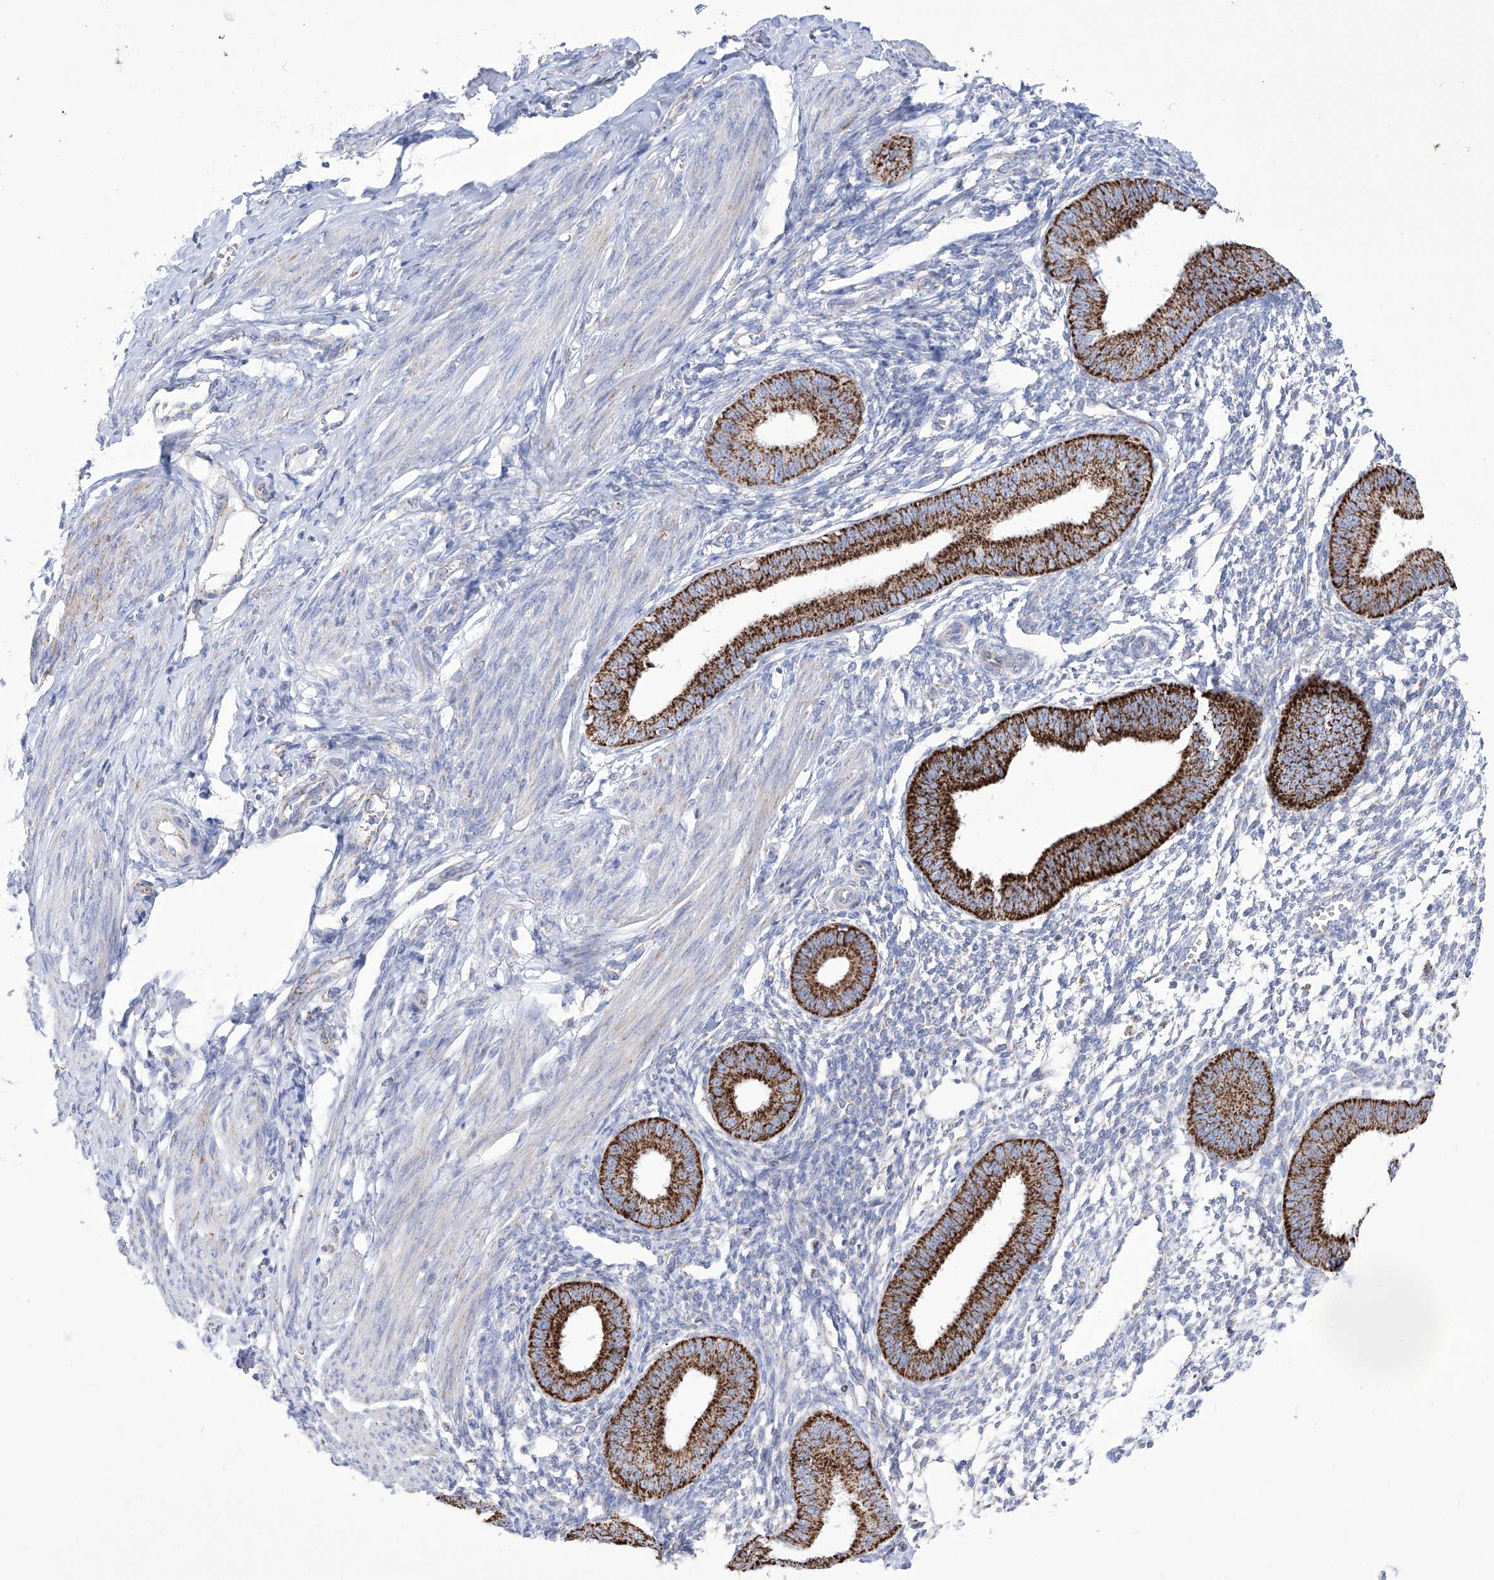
{"staining": {"intensity": "negative", "quantity": "none", "location": "none"}, "tissue": "endometrium", "cell_type": "Cells in endometrial stroma", "image_type": "normal", "snomed": [{"axis": "morphology", "description": "Normal tissue, NOS"}, {"axis": "topography", "description": "Uterus"}, {"axis": "topography", "description": "Endometrium"}], "caption": "Immunohistochemical staining of unremarkable human endometrium displays no significant positivity in cells in endometrial stroma. (Stains: DAB (3,3'-diaminobenzidine) immunohistochemistry with hematoxylin counter stain, Microscopy: brightfield microscopy at high magnification).", "gene": "ALDH6A1", "patient": {"sex": "female", "age": 48}}